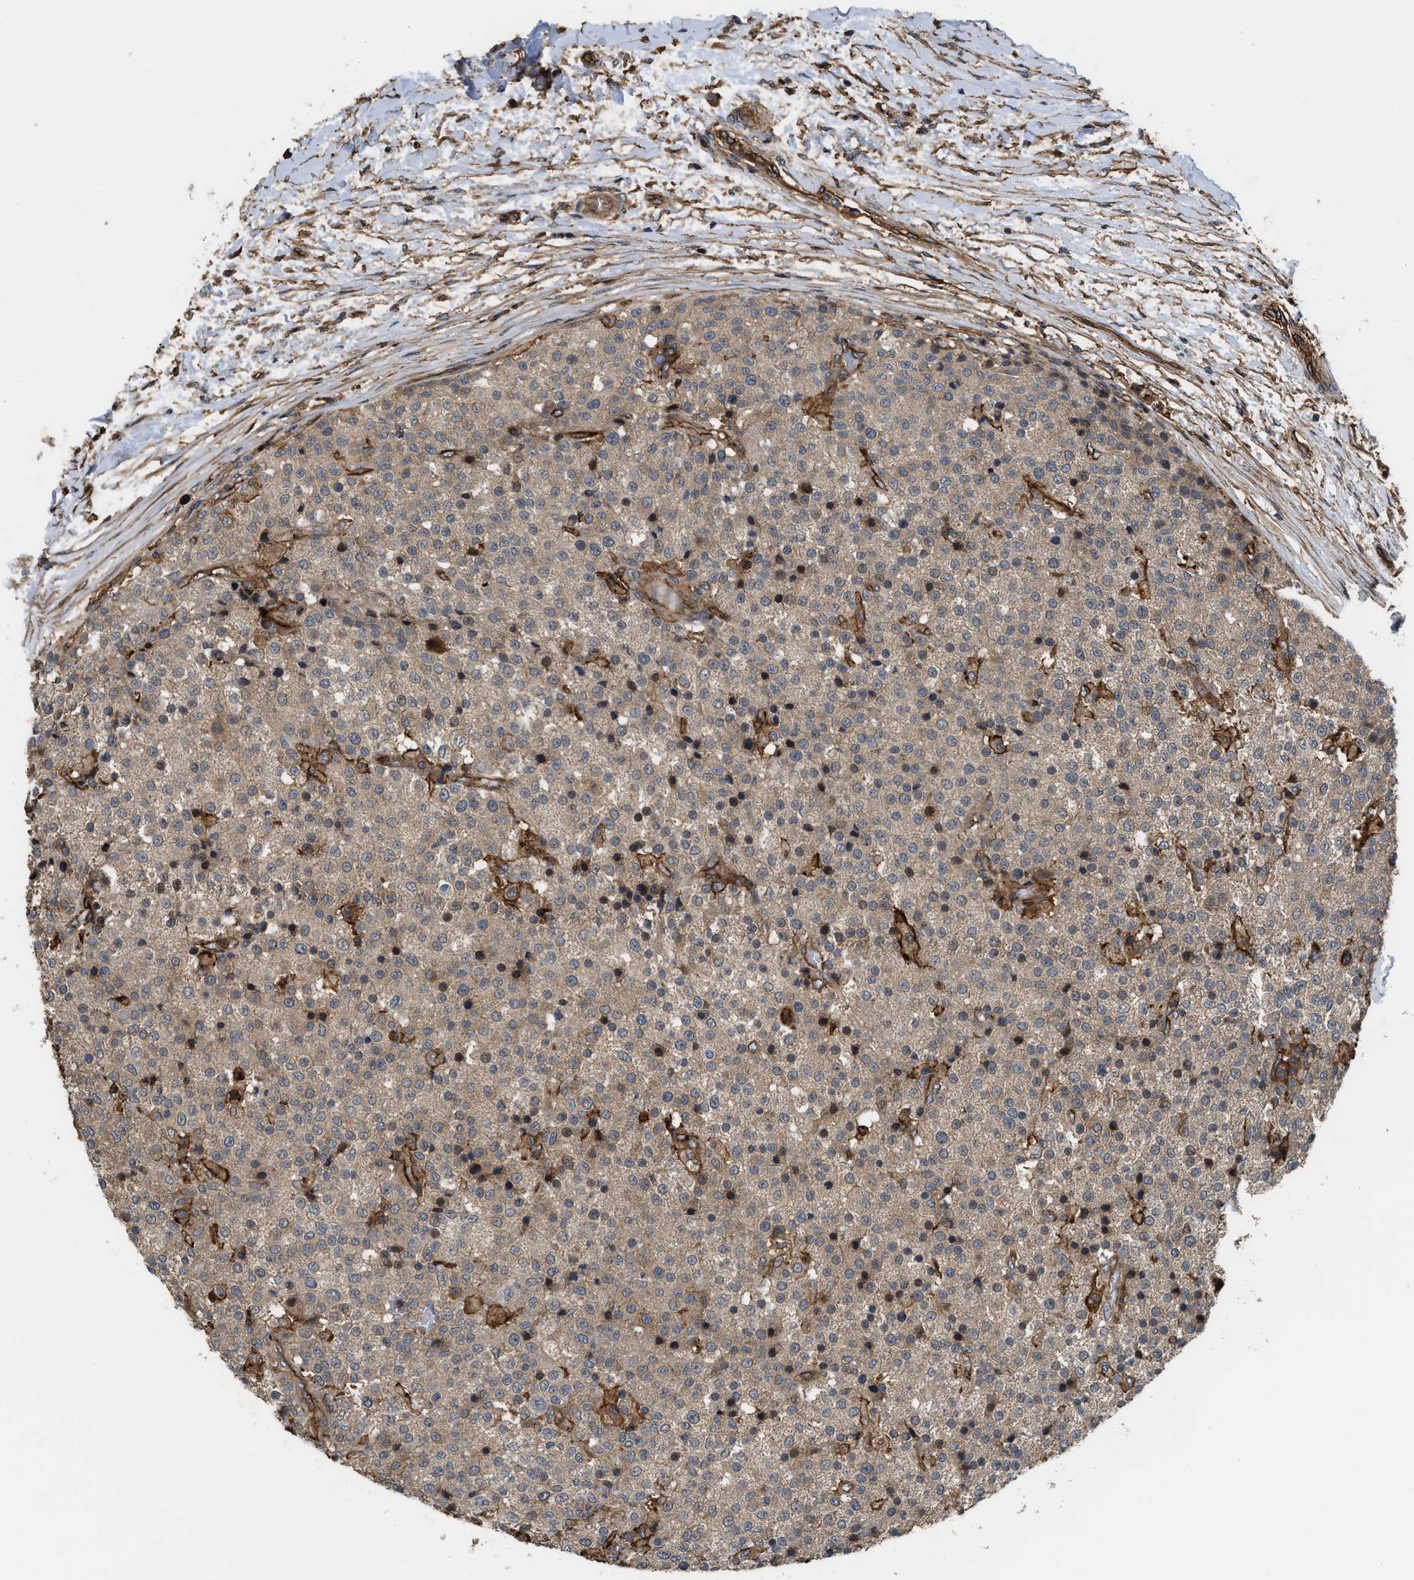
{"staining": {"intensity": "weak", "quantity": ">75%", "location": "cytoplasmic/membranous"}, "tissue": "testis cancer", "cell_type": "Tumor cells", "image_type": "cancer", "snomed": [{"axis": "morphology", "description": "Seminoma, NOS"}, {"axis": "topography", "description": "Testis"}], "caption": "Brown immunohistochemical staining in human testis seminoma shows weak cytoplasmic/membranous positivity in about >75% of tumor cells.", "gene": "DDHD2", "patient": {"sex": "male", "age": 59}}